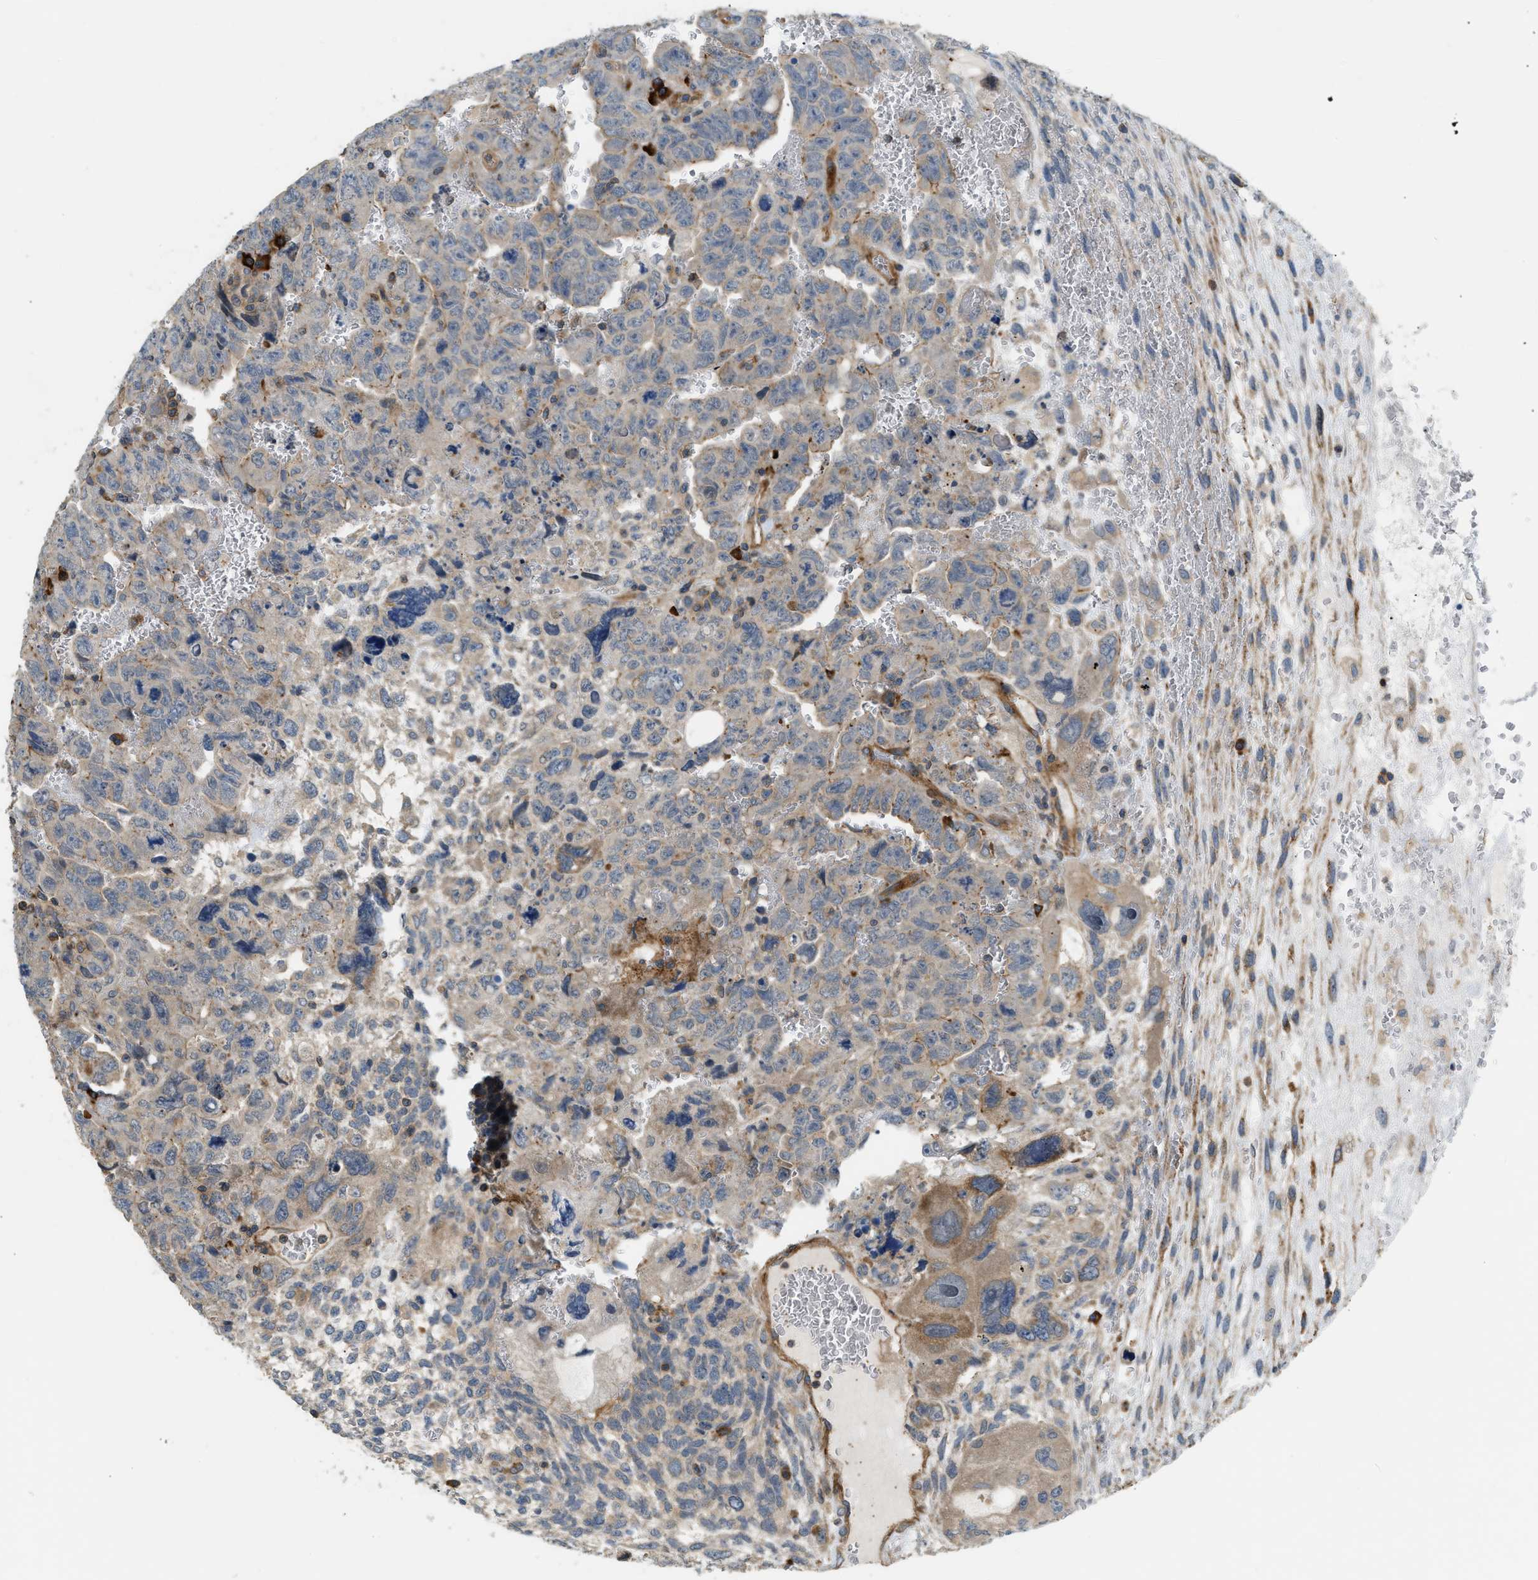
{"staining": {"intensity": "negative", "quantity": "none", "location": "none"}, "tissue": "testis cancer", "cell_type": "Tumor cells", "image_type": "cancer", "snomed": [{"axis": "morphology", "description": "Carcinoma, Embryonal, NOS"}, {"axis": "topography", "description": "Testis"}], "caption": "Tumor cells are negative for brown protein staining in testis embryonal carcinoma.", "gene": "BTN3A2", "patient": {"sex": "male", "age": 28}}